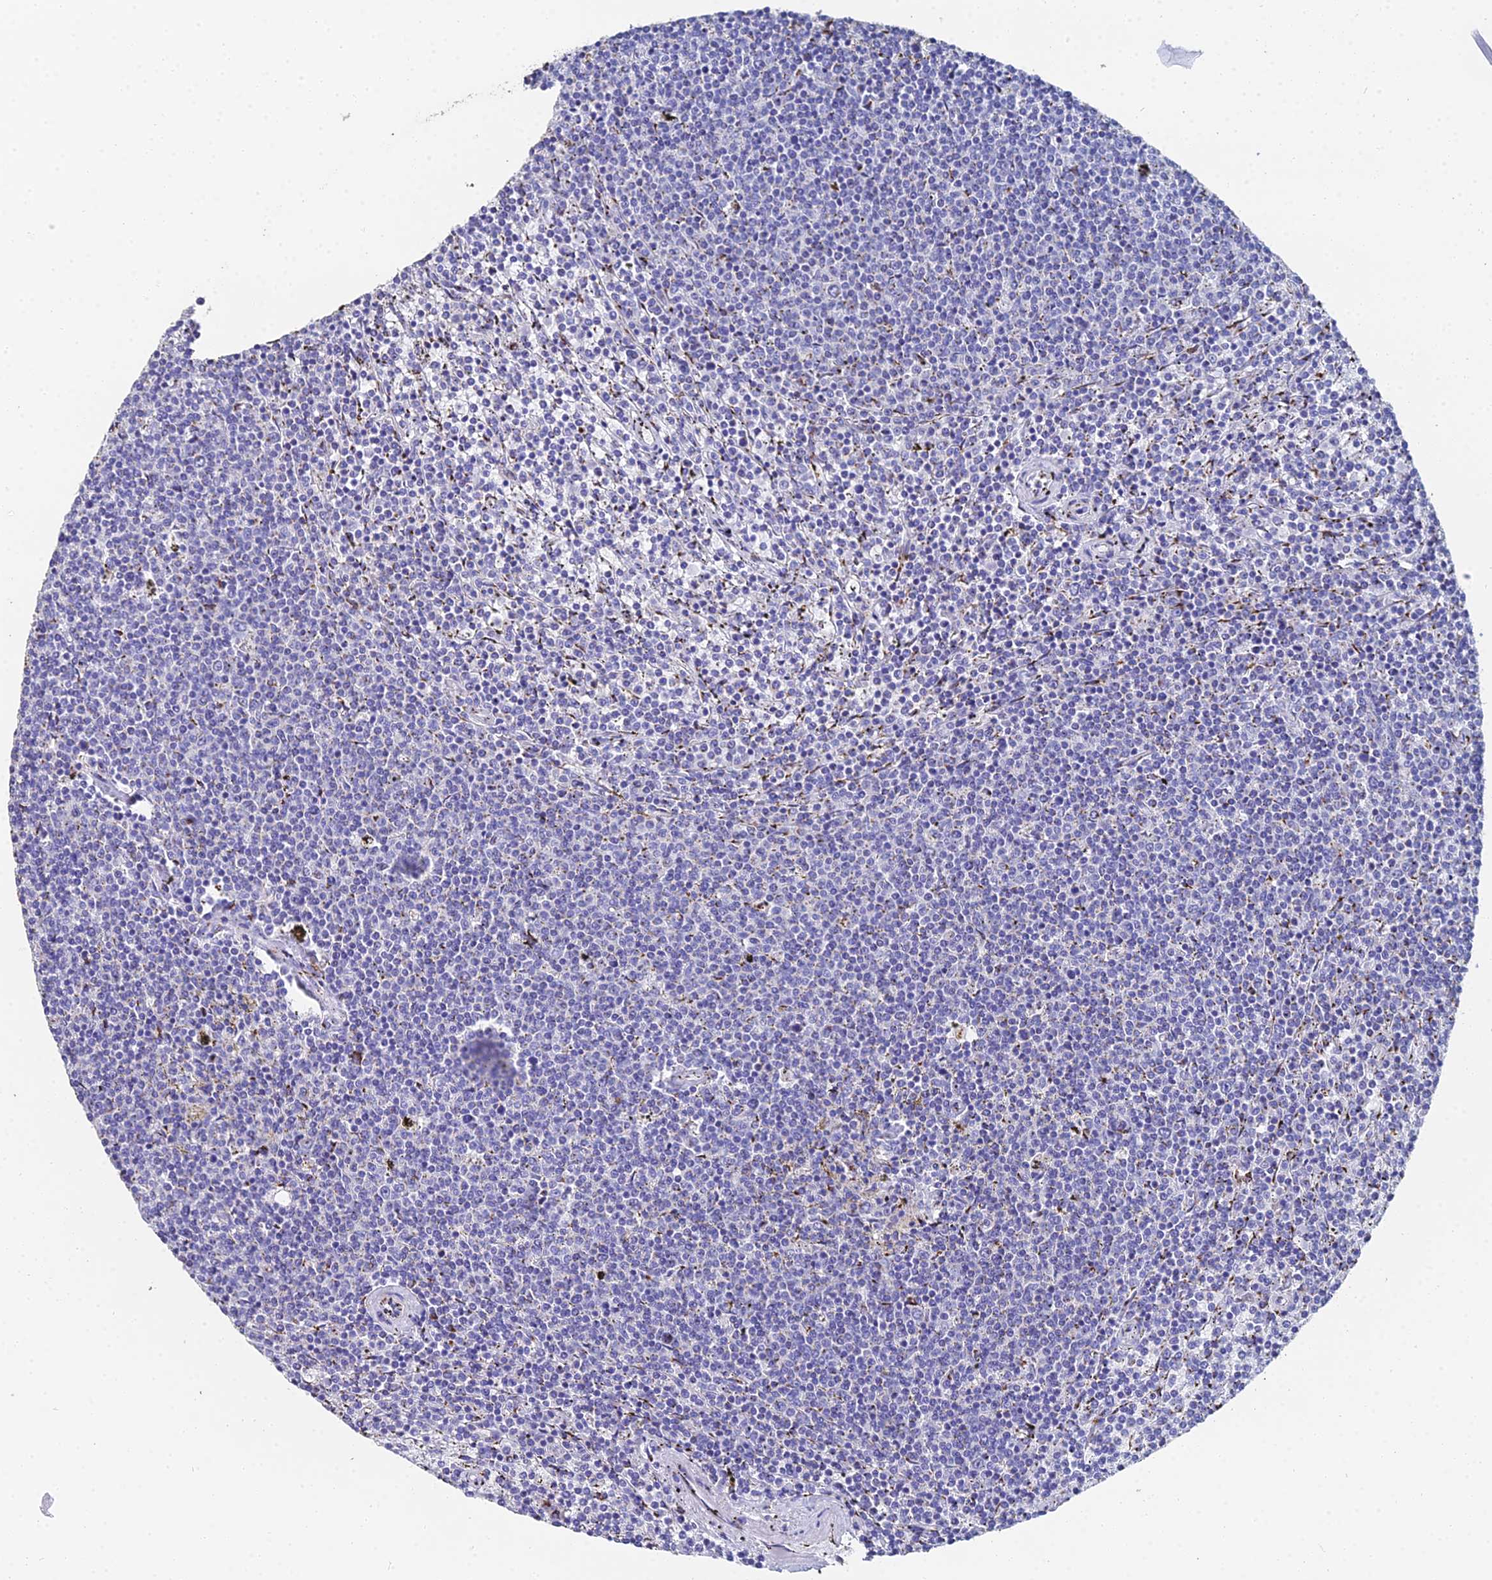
{"staining": {"intensity": "negative", "quantity": "none", "location": "none"}, "tissue": "lymphoma", "cell_type": "Tumor cells", "image_type": "cancer", "snomed": [{"axis": "morphology", "description": "Malignant lymphoma, non-Hodgkin's type, Low grade"}, {"axis": "topography", "description": "Spleen"}], "caption": "Tumor cells show no significant staining in malignant lymphoma, non-Hodgkin's type (low-grade). (DAB (3,3'-diaminobenzidine) immunohistochemistry with hematoxylin counter stain).", "gene": "ENSG00000268674", "patient": {"sex": "female", "age": 50}}